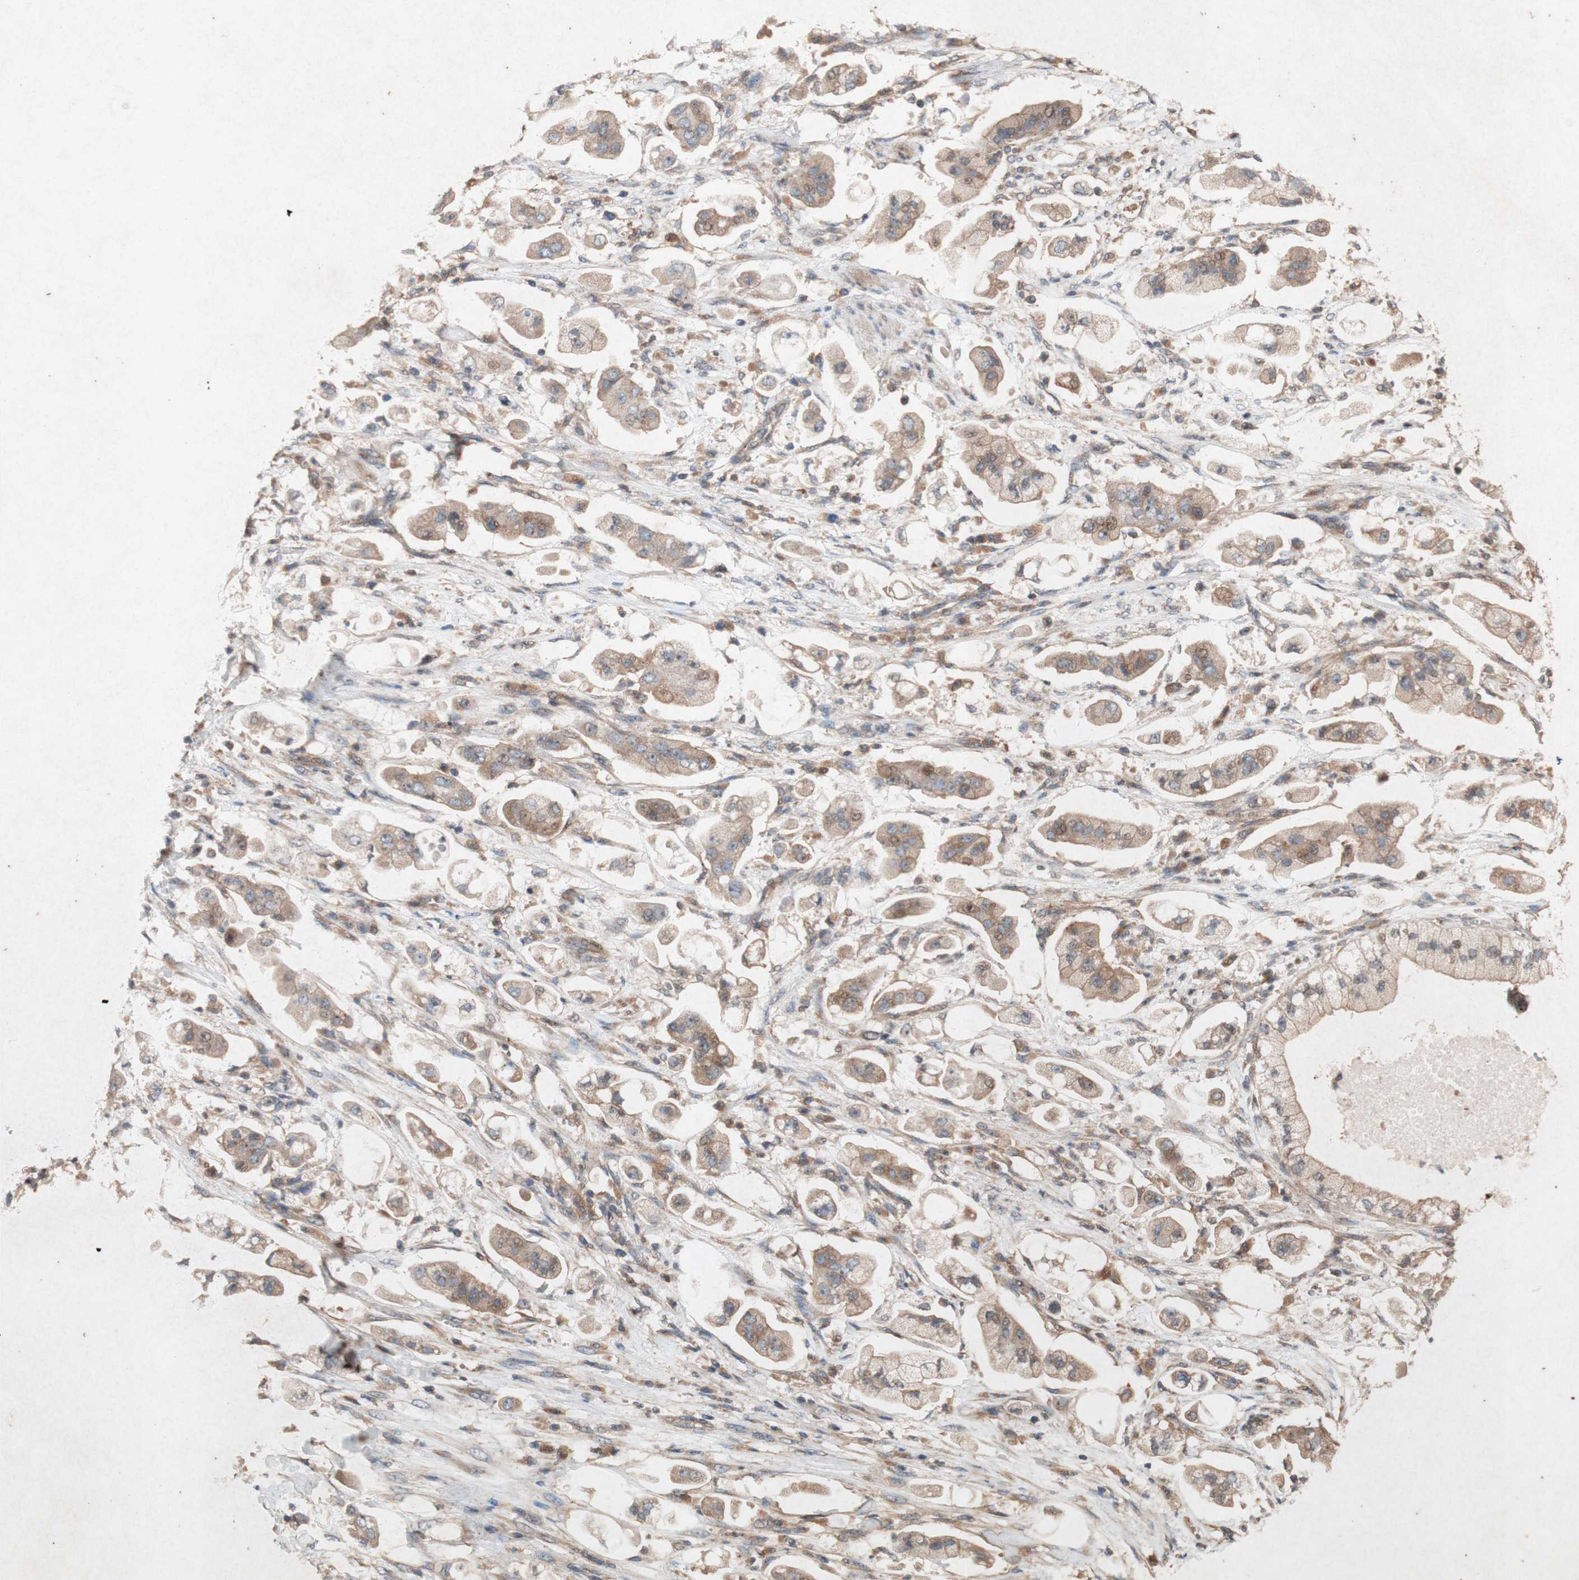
{"staining": {"intensity": "moderate", "quantity": ">75%", "location": "cytoplasmic/membranous"}, "tissue": "stomach cancer", "cell_type": "Tumor cells", "image_type": "cancer", "snomed": [{"axis": "morphology", "description": "Adenocarcinoma, NOS"}, {"axis": "topography", "description": "Stomach"}], "caption": "A high-resolution photomicrograph shows immunohistochemistry (IHC) staining of stomach cancer (adenocarcinoma), which displays moderate cytoplasmic/membranous positivity in about >75% of tumor cells.", "gene": "ATP6V1F", "patient": {"sex": "male", "age": 62}}